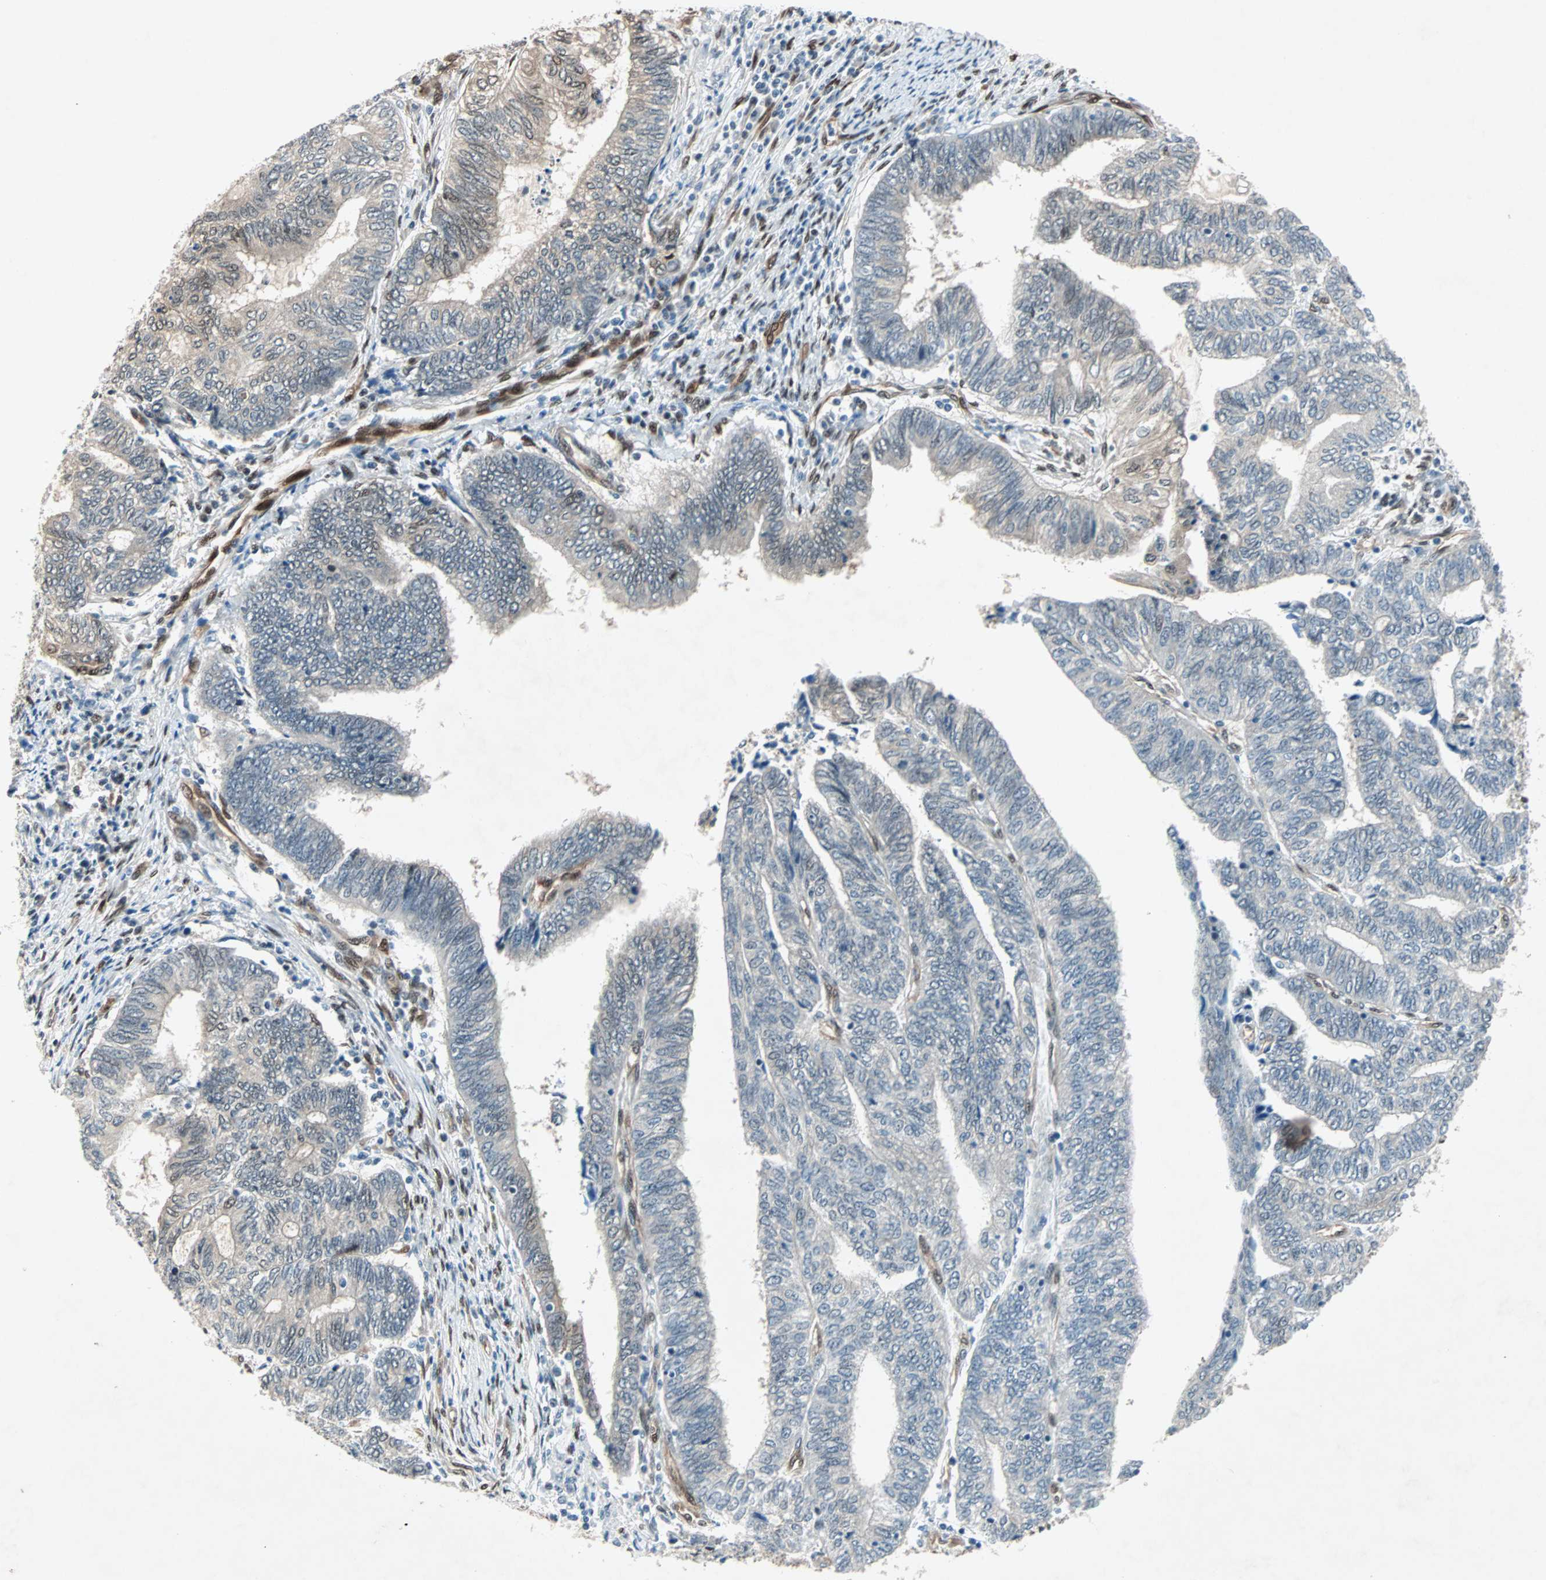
{"staining": {"intensity": "weak", "quantity": "<25%", "location": "cytoplasmic/membranous"}, "tissue": "endometrial cancer", "cell_type": "Tumor cells", "image_type": "cancer", "snomed": [{"axis": "morphology", "description": "Adenocarcinoma, NOS"}, {"axis": "topography", "description": "Uterus"}, {"axis": "topography", "description": "Endometrium"}], "caption": "An image of adenocarcinoma (endometrial) stained for a protein shows no brown staining in tumor cells. (Brightfield microscopy of DAB (3,3'-diaminobenzidine) IHC at high magnification).", "gene": "WWTR1", "patient": {"sex": "female", "age": 70}}